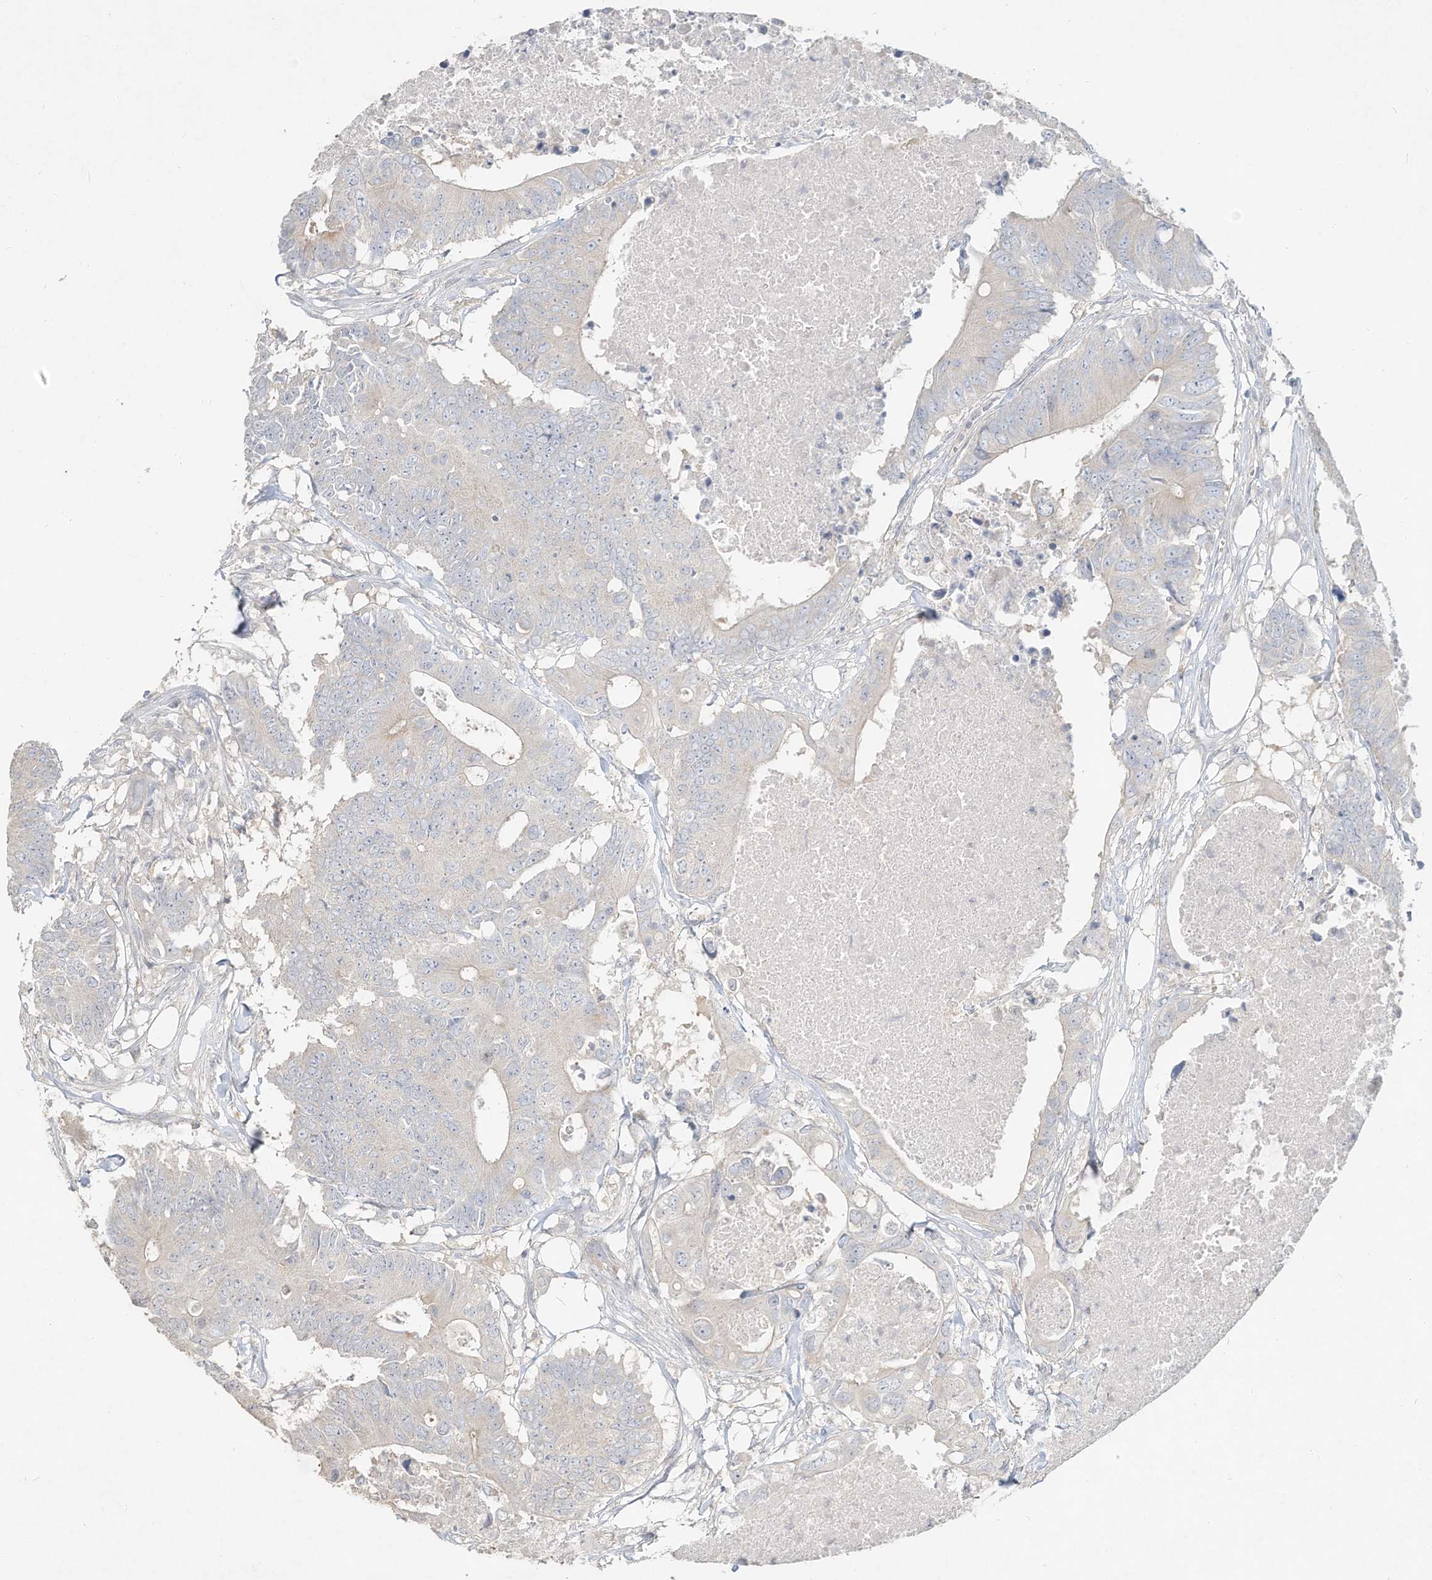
{"staining": {"intensity": "negative", "quantity": "none", "location": "none"}, "tissue": "colorectal cancer", "cell_type": "Tumor cells", "image_type": "cancer", "snomed": [{"axis": "morphology", "description": "Adenocarcinoma, NOS"}, {"axis": "topography", "description": "Colon"}], "caption": "There is no significant staining in tumor cells of colorectal cancer. (Stains: DAB IHC with hematoxylin counter stain, Microscopy: brightfield microscopy at high magnification).", "gene": "DYNC1I2", "patient": {"sex": "male", "age": 71}}